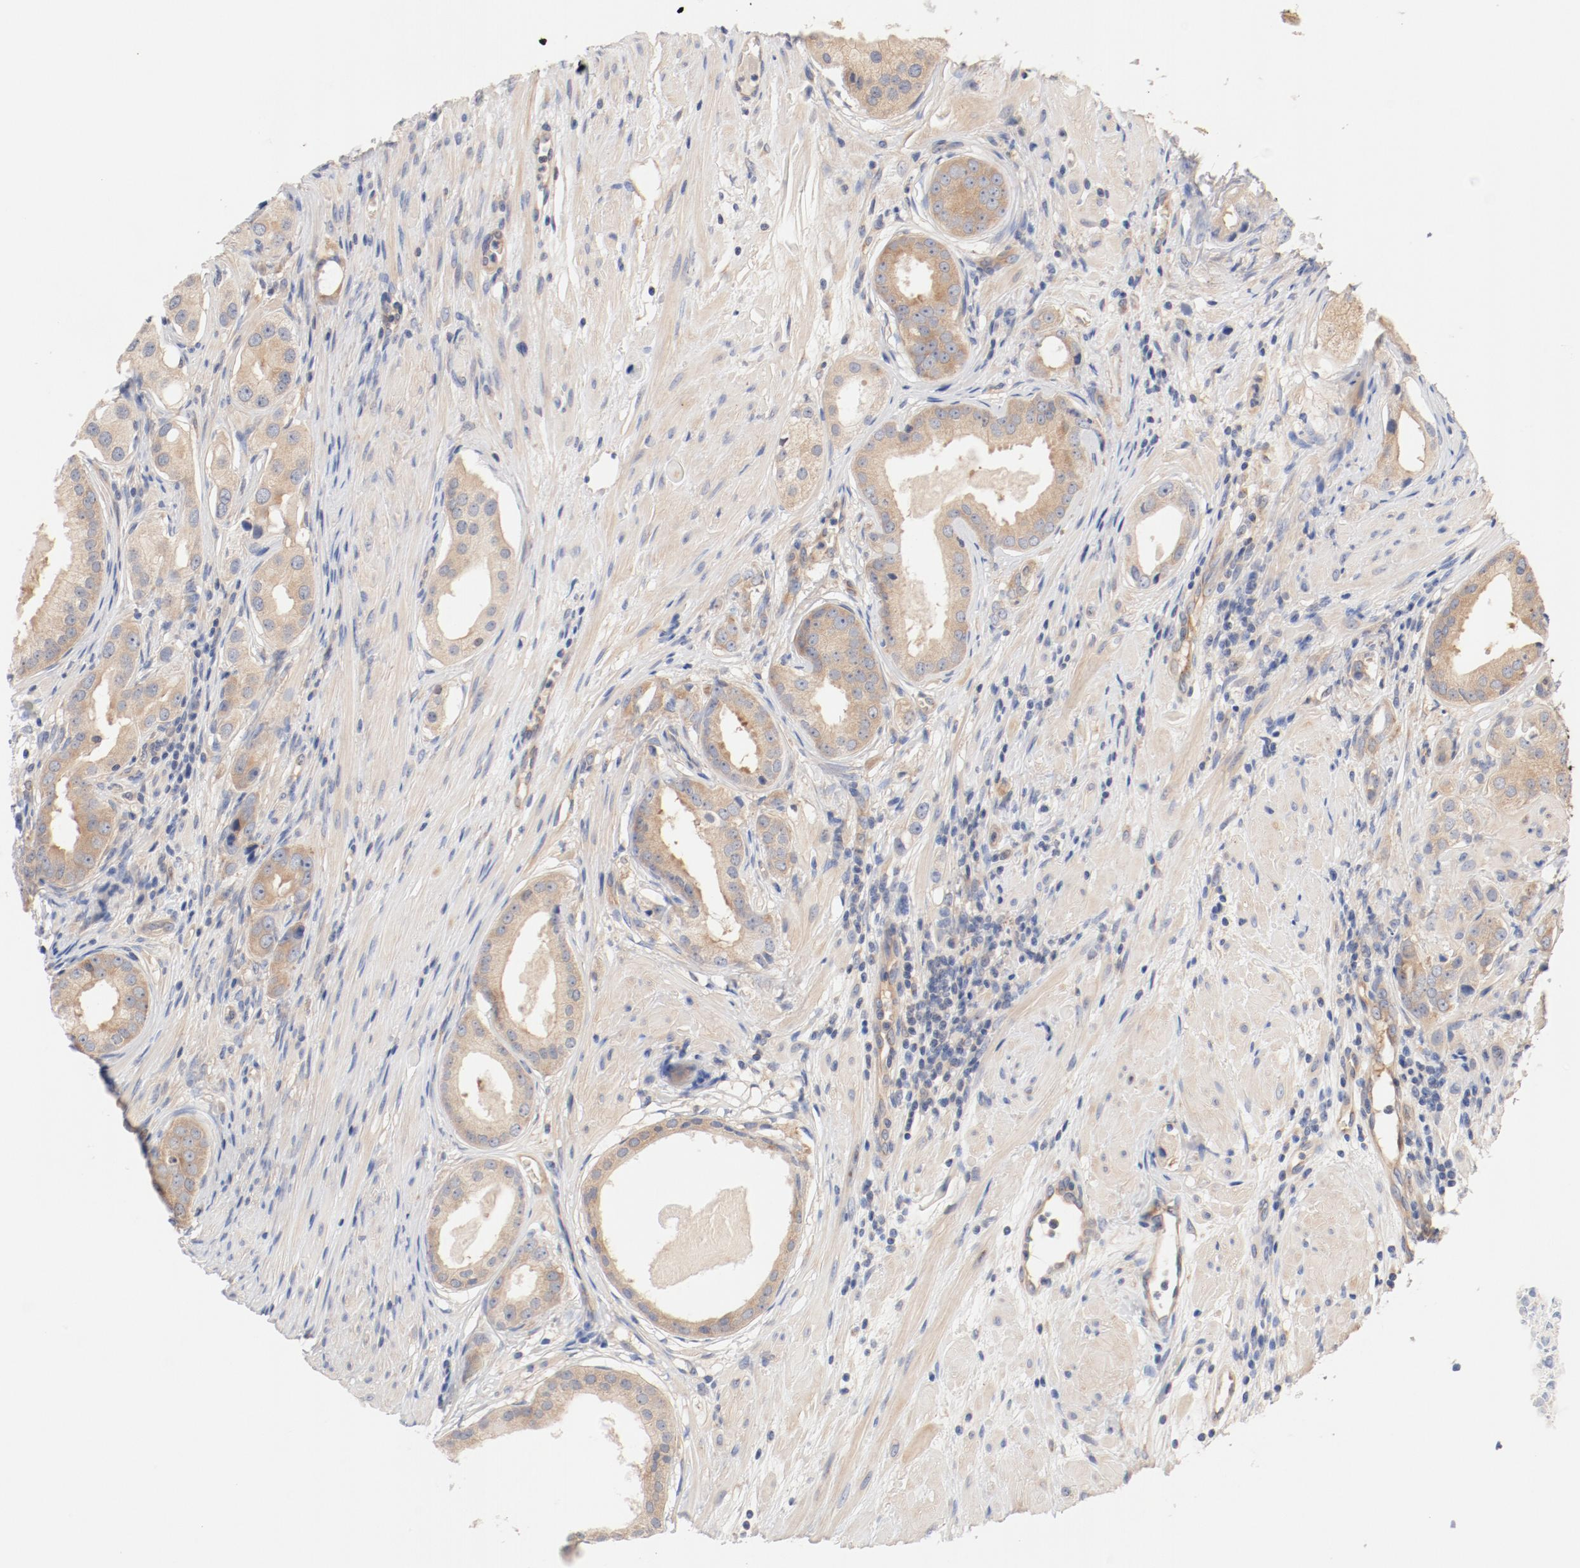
{"staining": {"intensity": "weak", "quantity": ">75%", "location": "cytoplasmic/membranous"}, "tissue": "prostate cancer", "cell_type": "Tumor cells", "image_type": "cancer", "snomed": [{"axis": "morphology", "description": "Adenocarcinoma, Medium grade"}, {"axis": "topography", "description": "Prostate"}], "caption": "High-magnification brightfield microscopy of prostate adenocarcinoma (medium-grade) stained with DAB (brown) and counterstained with hematoxylin (blue). tumor cells exhibit weak cytoplasmic/membranous staining is appreciated in about>75% of cells.", "gene": "DYNC1H1", "patient": {"sex": "male", "age": 53}}